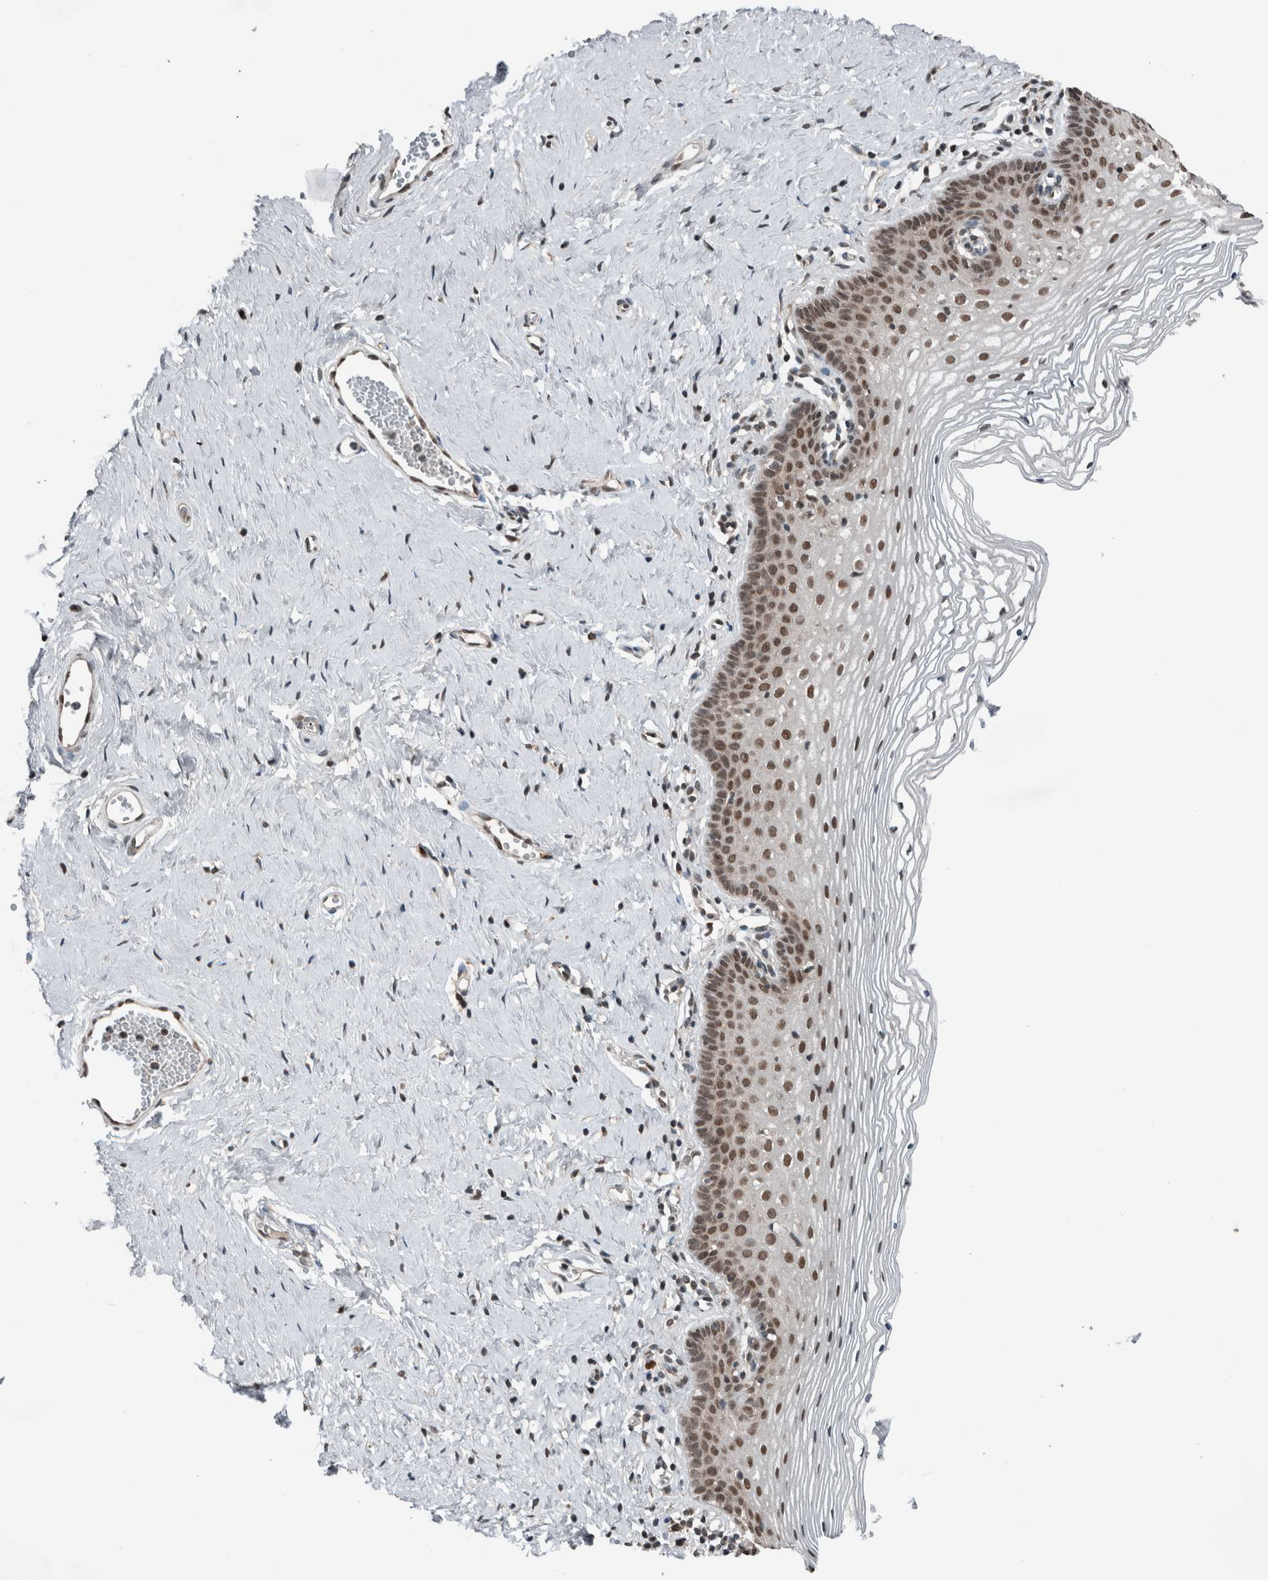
{"staining": {"intensity": "strong", "quantity": ">75%", "location": "nuclear"}, "tissue": "vagina", "cell_type": "Squamous epithelial cells", "image_type": "normal", "snomed": [{"axis": "morphology", "description": "Normal tissue, NOS"}, {"axis": "topography", "description": "Vagina"}], "caption": "Immunohistochemistry (IHC) photomicrograph of benign human vagina stained for a protein (brown), which shows high levels of strong nuclear expression in approximately >75% of squamous epithelial cells.", "gene": "SPAG7", "patient": {"sex": "female", "age": 32}}